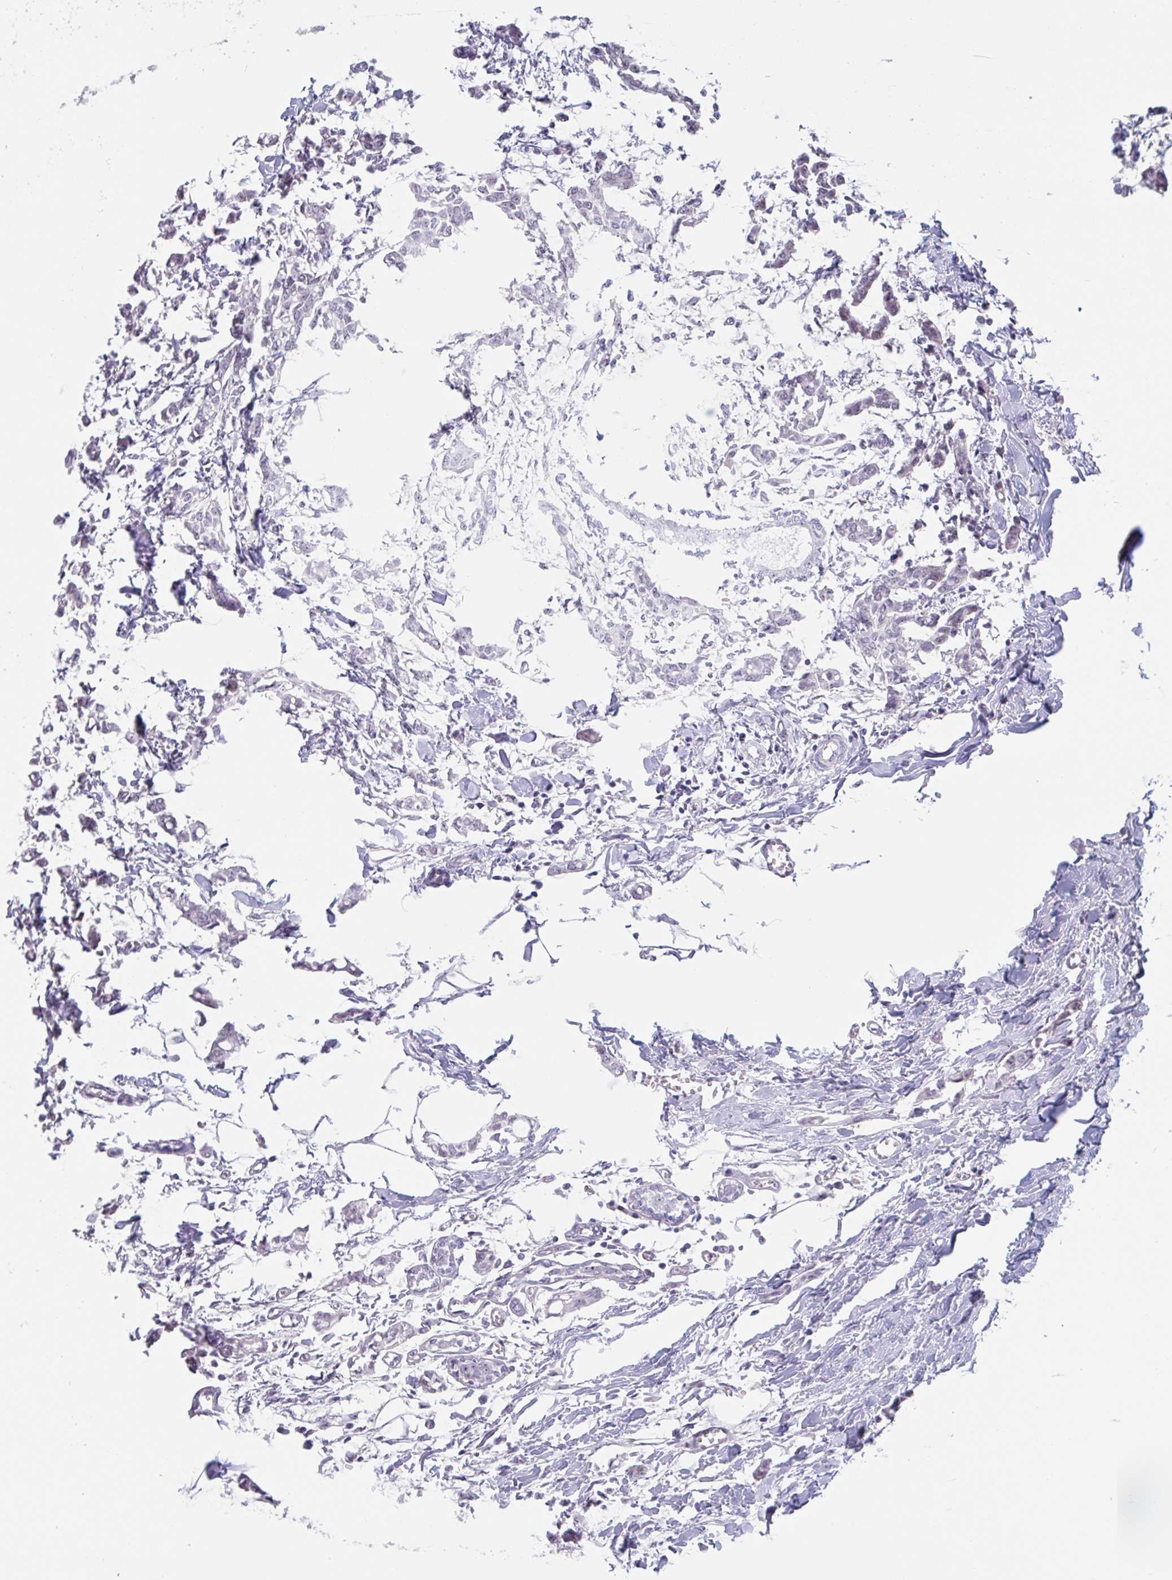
{"staining": {"intensity": "negative", "quantity": "none", "location": "none"}, "tissue": "breast cancer", "cell_type": "Tumor cells", "image_type": "cancer", "snomed": [{"axis": "morphology", "description": "Duct carcinoma"}, {"axis": "topography", "description": "Breast"}], "caption": "Immunohistochemical staining of invasive ductal carcinoma (breast) exhibits no significant positivity in tumor cells.", "gene": "LENG9", "patient": {"sex": "female", "age": 41}}